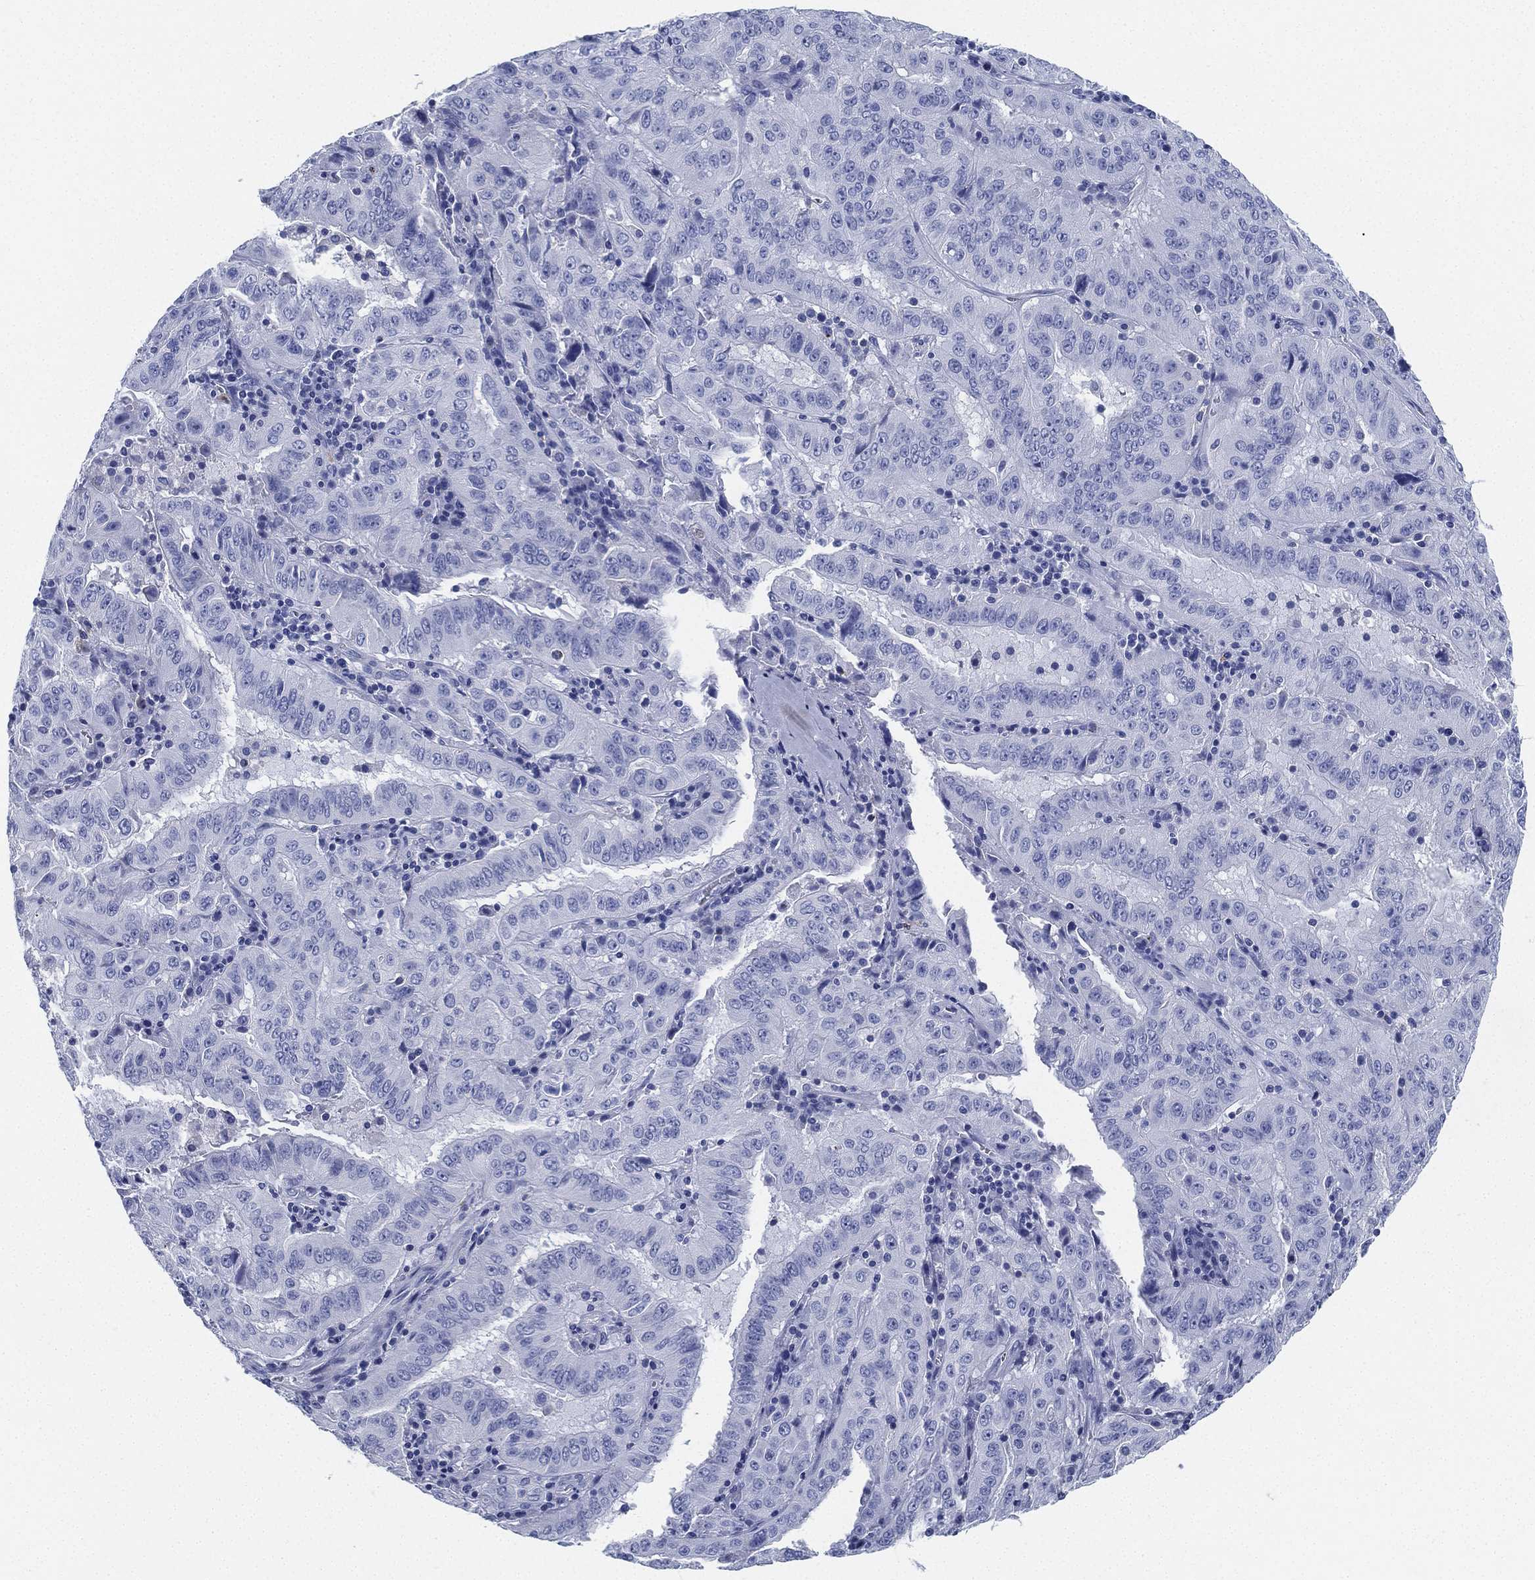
{"staining": {"intensity": "negative", "quantity": "none", "location": "none"}, "tissue": "pancreatic cancer", "cell_type": "Tumor cells", "image_type": "cancer", "snomed": [{"axis": "morphology", "description": "Adenocarcinoma, NOS"}, {"axis": "topography", "description": "Pancreas"}], "caption": "Image shows no protein expression in tumor cells of pancreatic cancer (adenocarcinoma) tissue.", "gene": "DEFB121", "patient": {"sex": "male", "age": 63}}